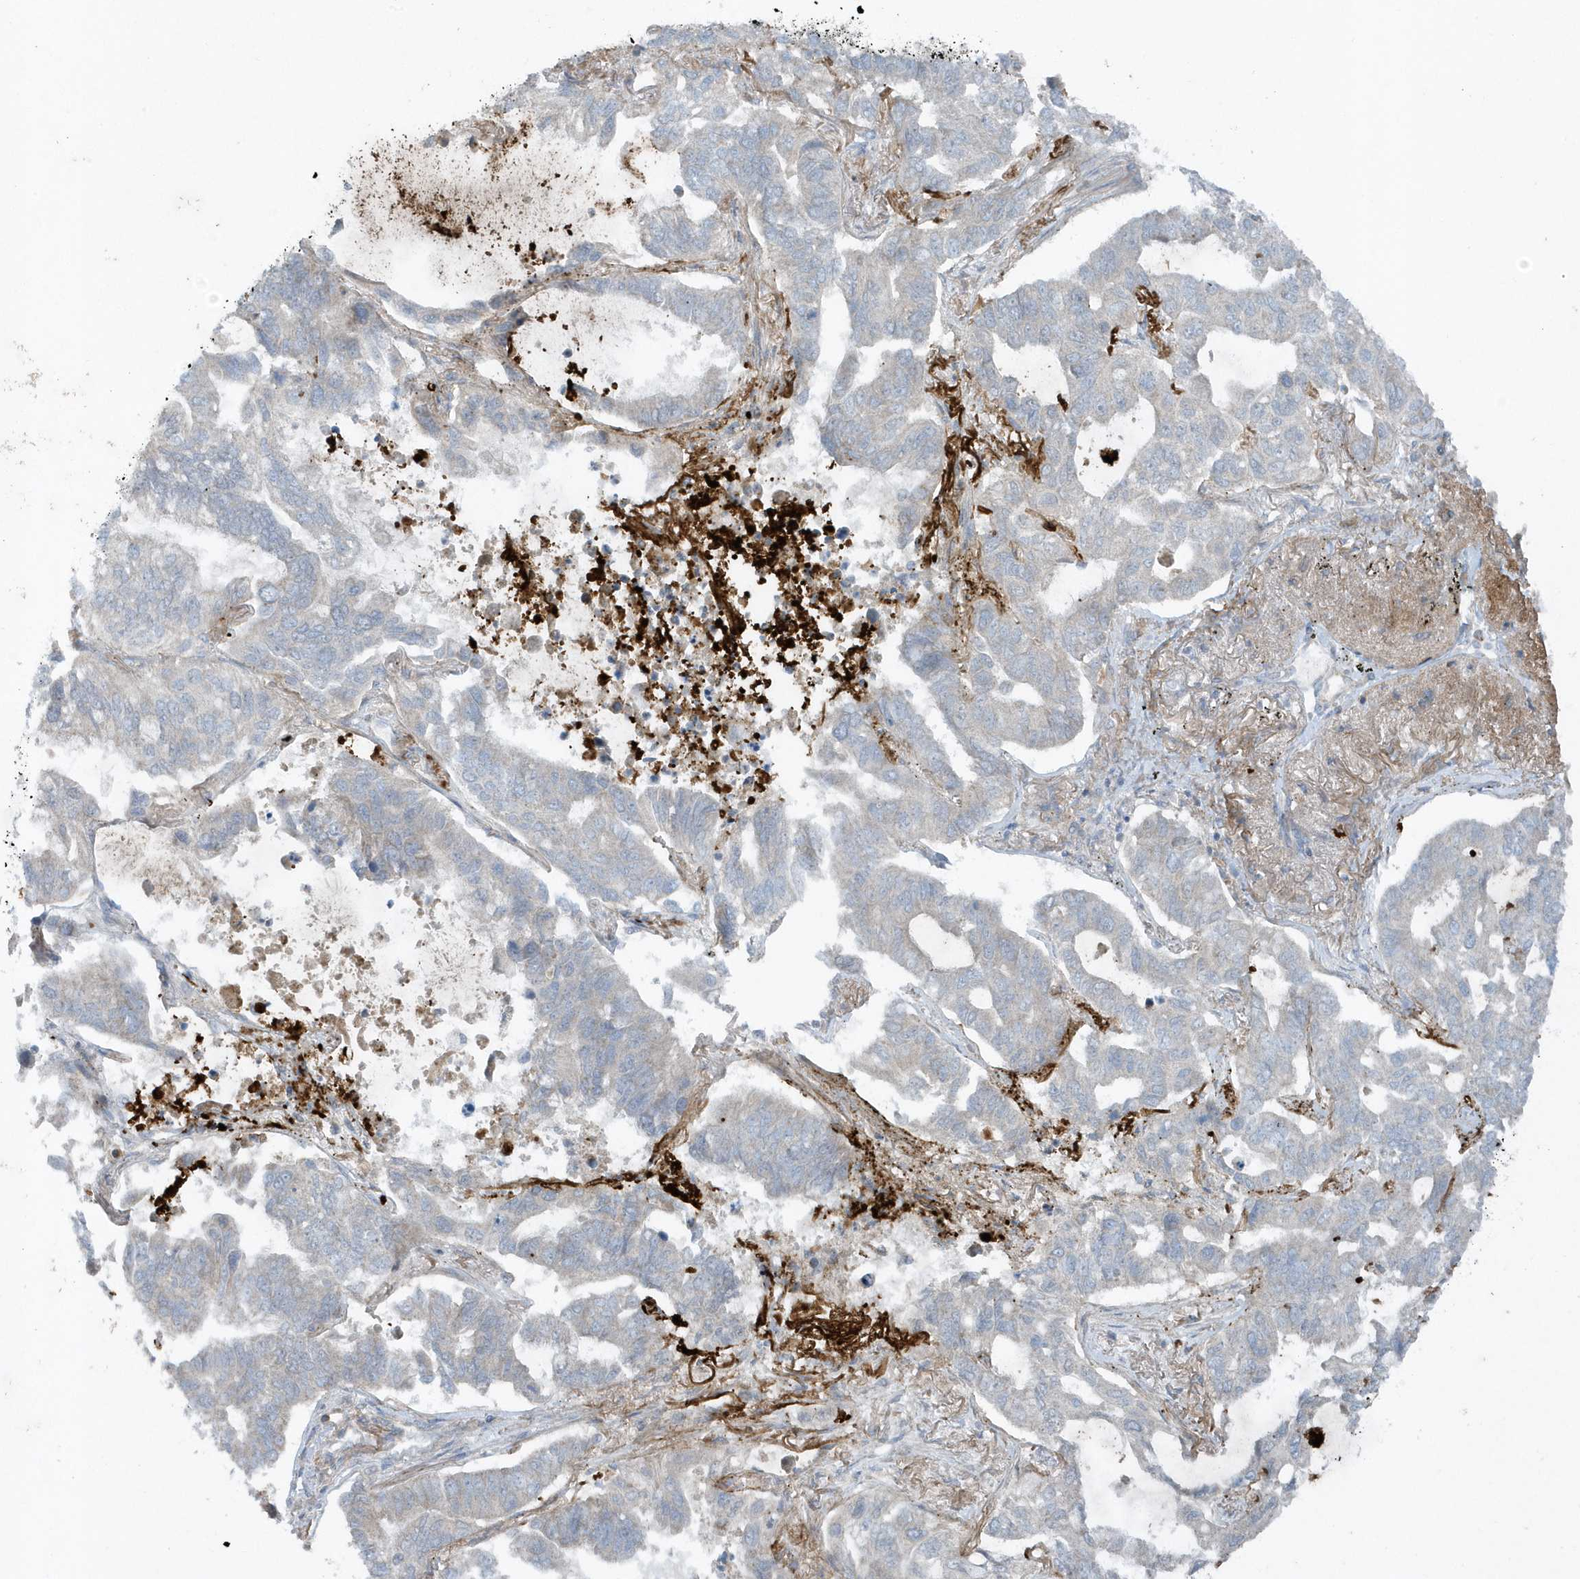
{"staining": {"intensity": "negative", "quantity": "none", "location": "none"}, "tissue": "lung cancer", "cell_type": "Tumor cells", "image_type": "cancer", "snomed": [{"axis": "morphology", "description": "Adenocarcinoma, NOS"}, {"axis": "topography", "description": "Lung"}], "caption": "Image shows no protein positivity in tumor cells of lung cancer (adenocarcinoma) tissue. (Brightfield microscopy of DAB (3,3'-diaminobenzidine) IHC at high magnification).", "gene": "SLC38A2", "patient": {"sex": "male", "age": 64}}